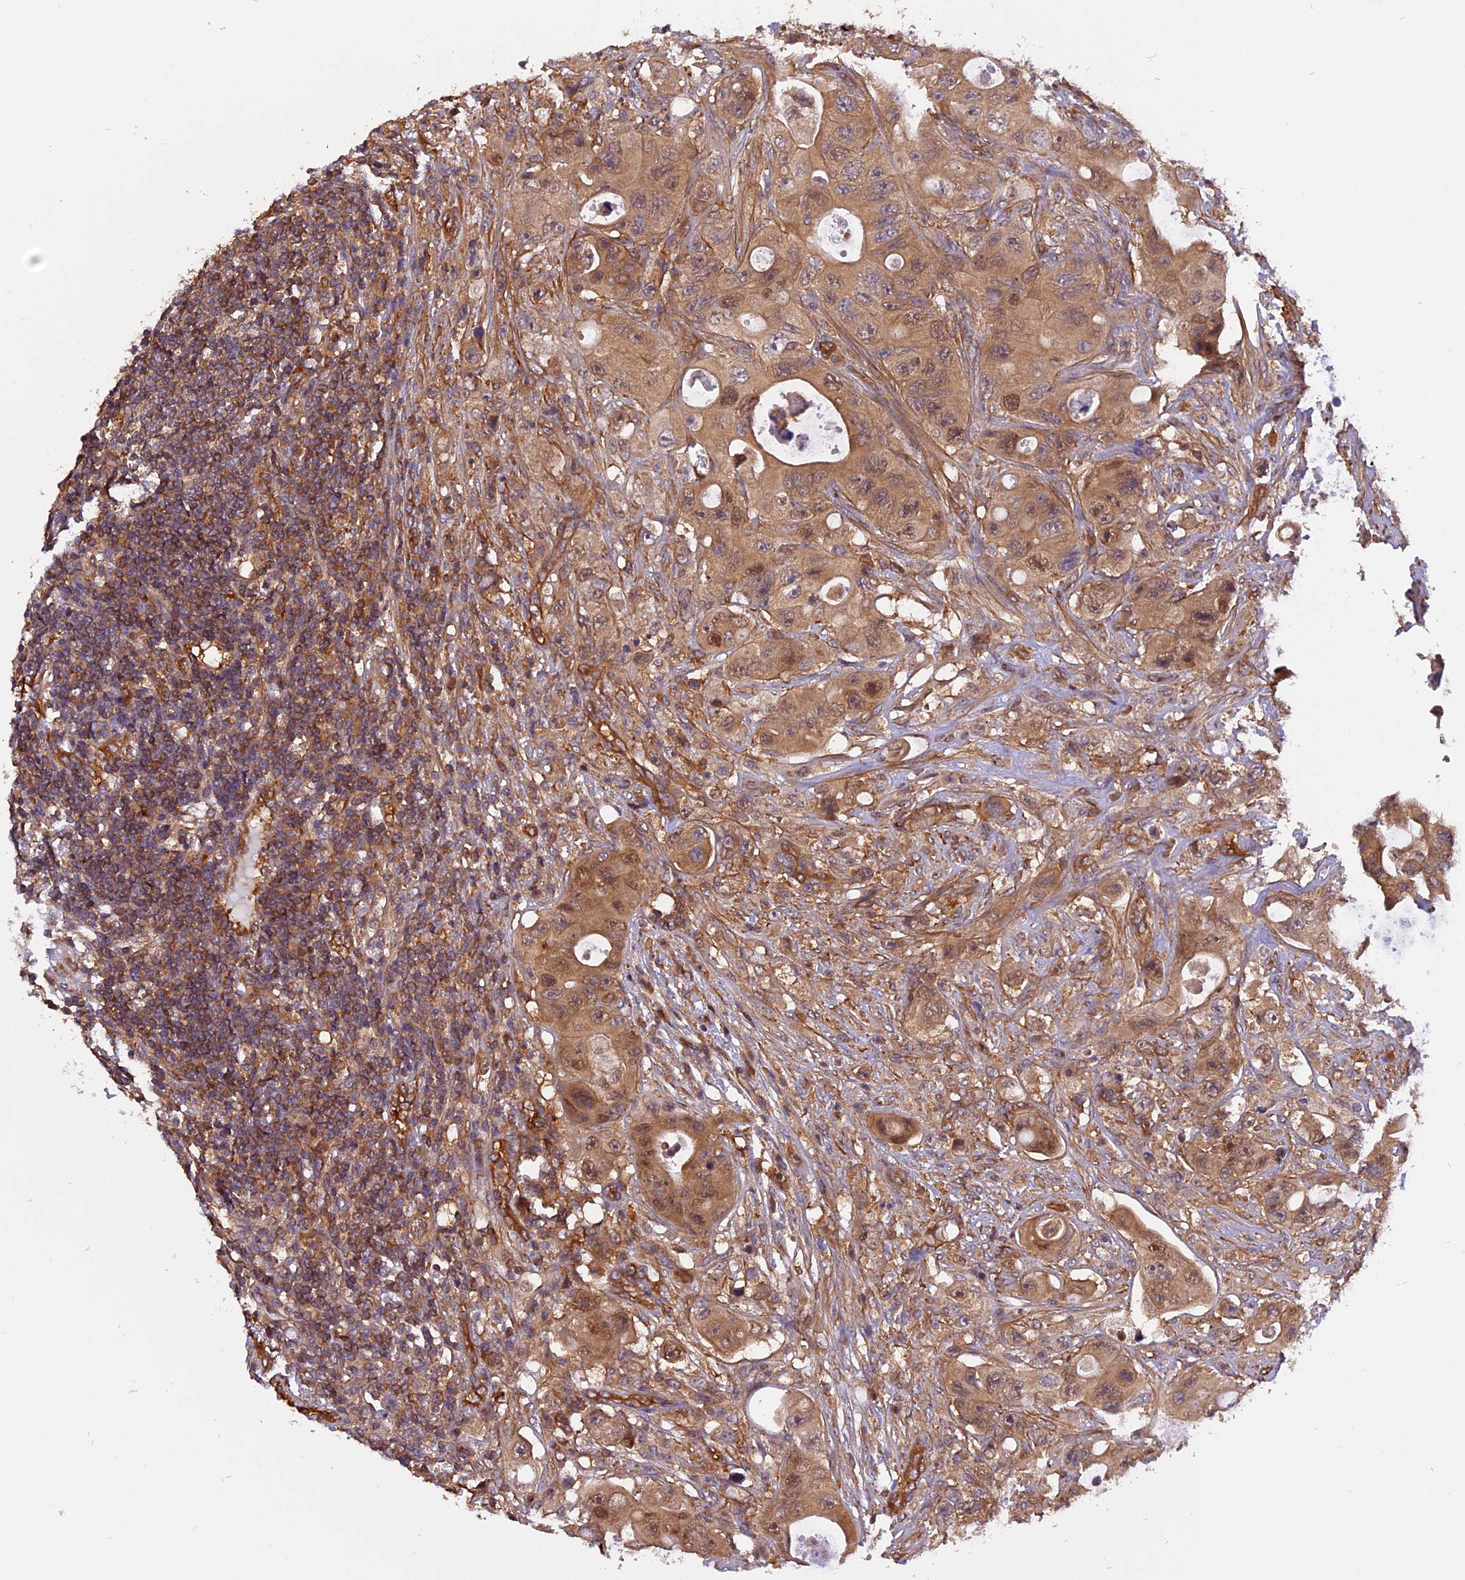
{"staining": {"intensity": "moderate", "quantity": ">75%", "location": "cytoplasmic/membranous"}, "tissue": "colorectal cancer", "cell_type": "Tumor cells", "image_type": "cancer", "snomed": [{"axis": "morphology", "description": "Adenocarcinoma, NOS"}, {"axis": "topography", "description": "Colon"}], "caption": "The histopathology image shows staining of colorectal cancer, revealing moderate cytoplasmic/membranous protein expression (brown color) within tumor cells. (DAB IHC with brightfield microscopy, high magnification).", "gene": "C5orf22", "patient": {"sex": "female", "age": 46}}